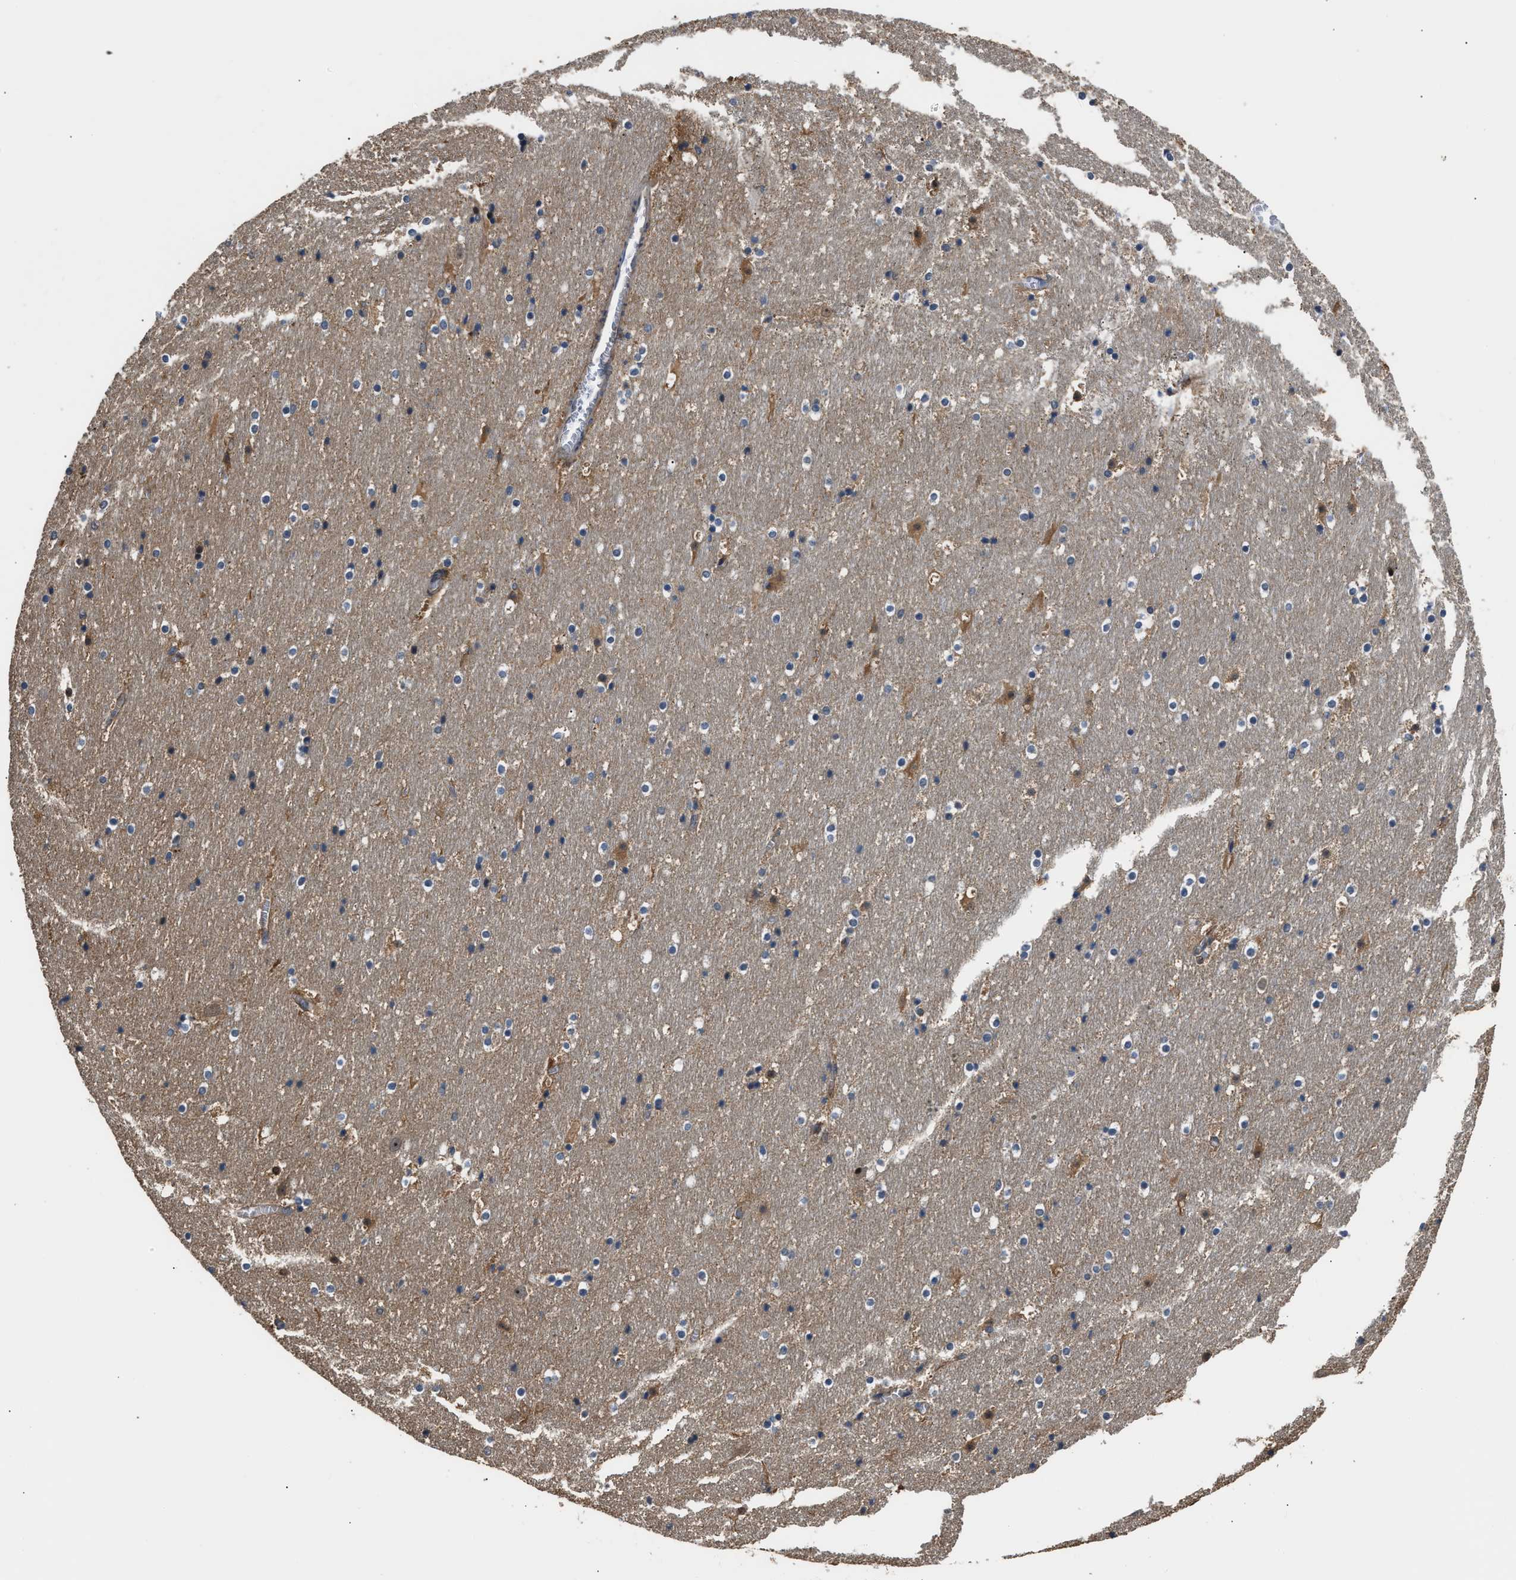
{"staining": {"intensity": "moderate", "quantity": "<25%", "location": "cytoplasmic/membranous,nuclear"}, "tissue": "hippocampus", "cell_type": "Glial cells", "image_type": "normal", "snomed": [{"axis": "morphology", "description": "Normal tissue, NOS"}, {"axis": "topography", "description": "Hippocampus"}], "caption": "An image of human hippocampus stained for a protein displays moderate cytoplasmic/membranous,nuclear brown staining in glial cells.", "gene": "ALDH3A2", "patient": {"sex": "male", "age": 45}}